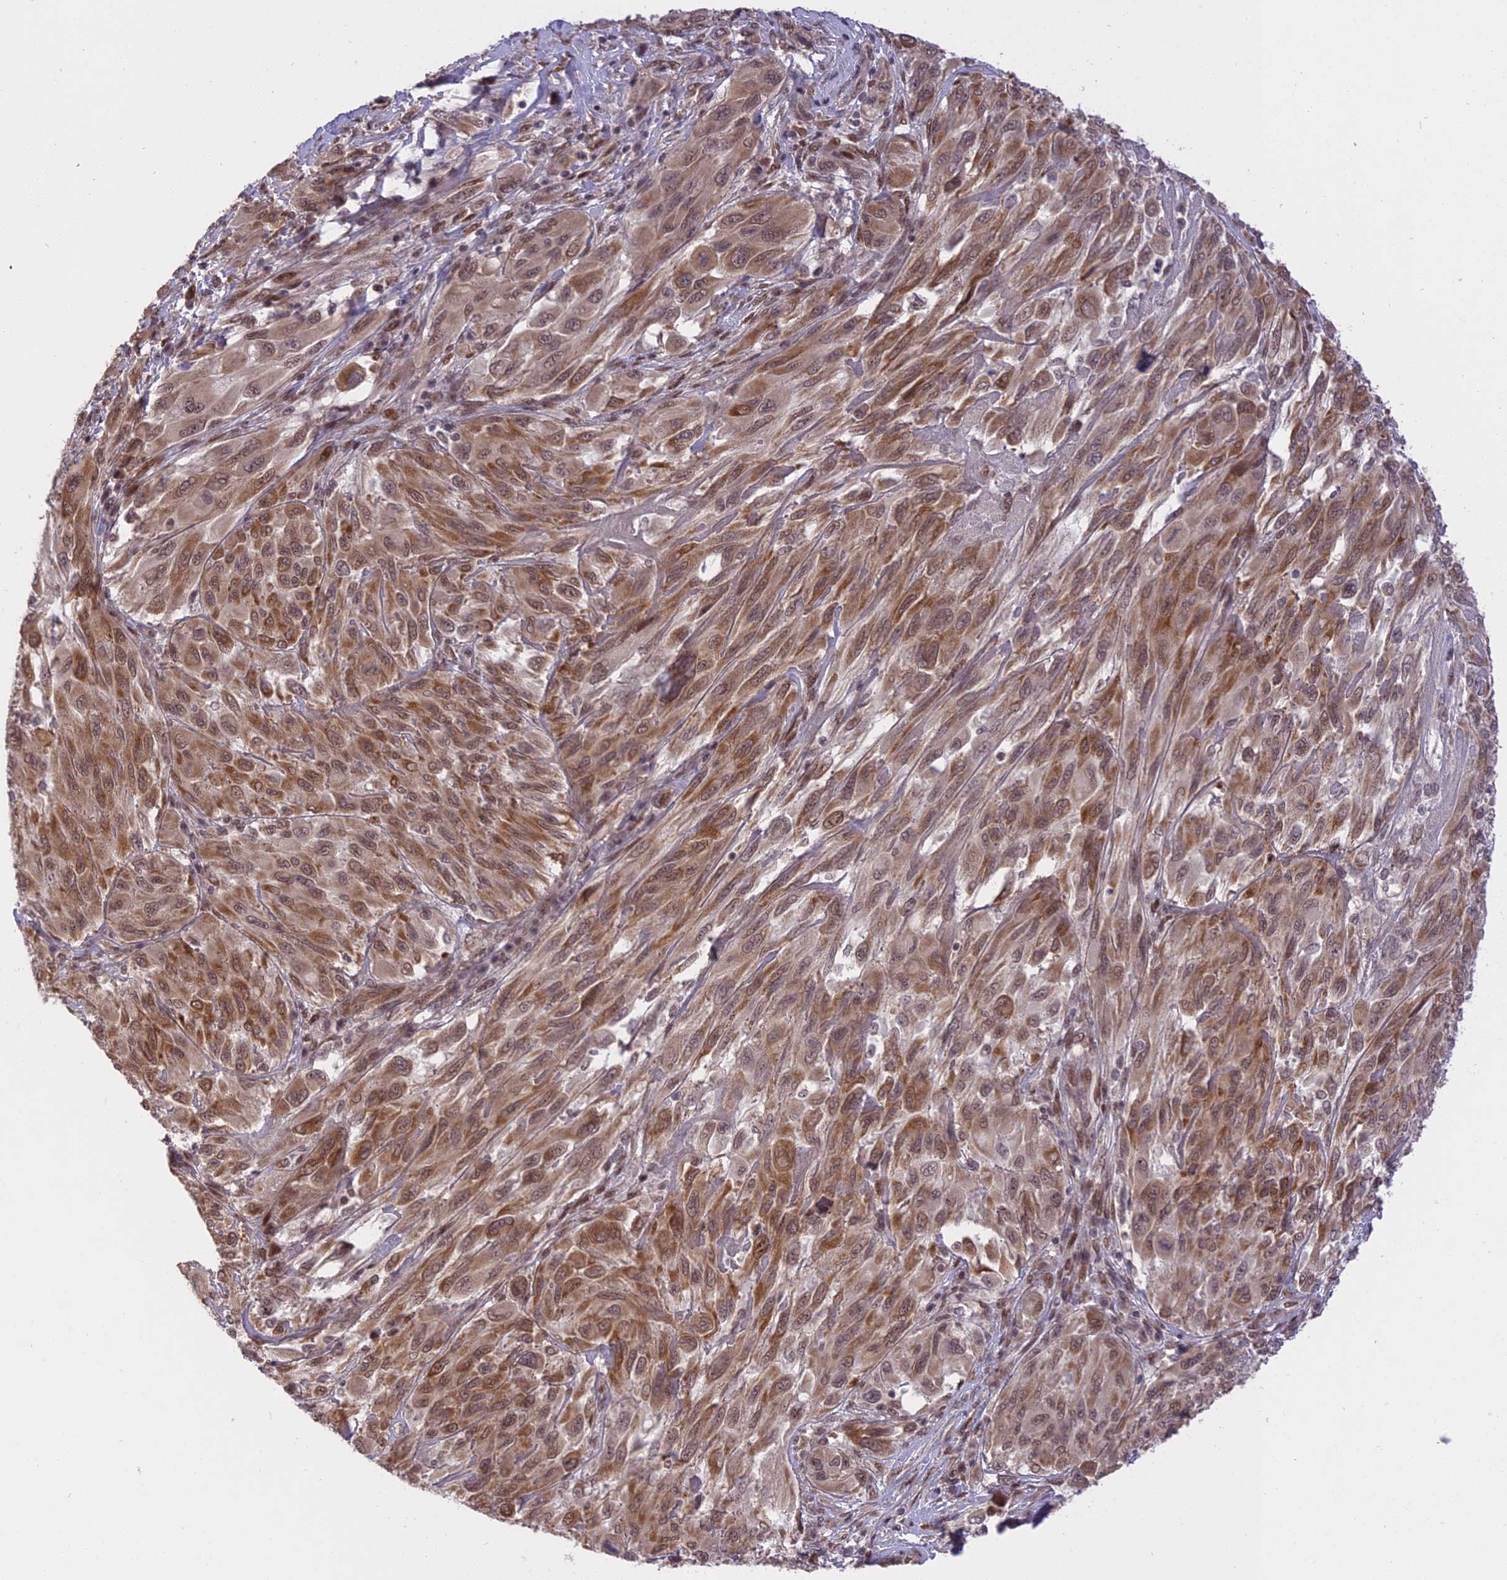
{"staining": {"intensity": "moderate", "quantity": ">75%", "location": "cytoplasmic/membranous,nuclear"}, "tissue": "melanoma", "cell_type": "Tumor cells", "image_type": "cancer", "snomed": [{"axis": "morphology", "description": "Malignant melanoma, NOS"}, {"axis": "topography", "description": "Skin"}], "caption": "Tumor cells display moderate cytoplasmic/membranous and nuclear staining in about >75% of cells in melanoma.", "gene": "PRELID2", "patient": {"sex": "female", "age": 91}}